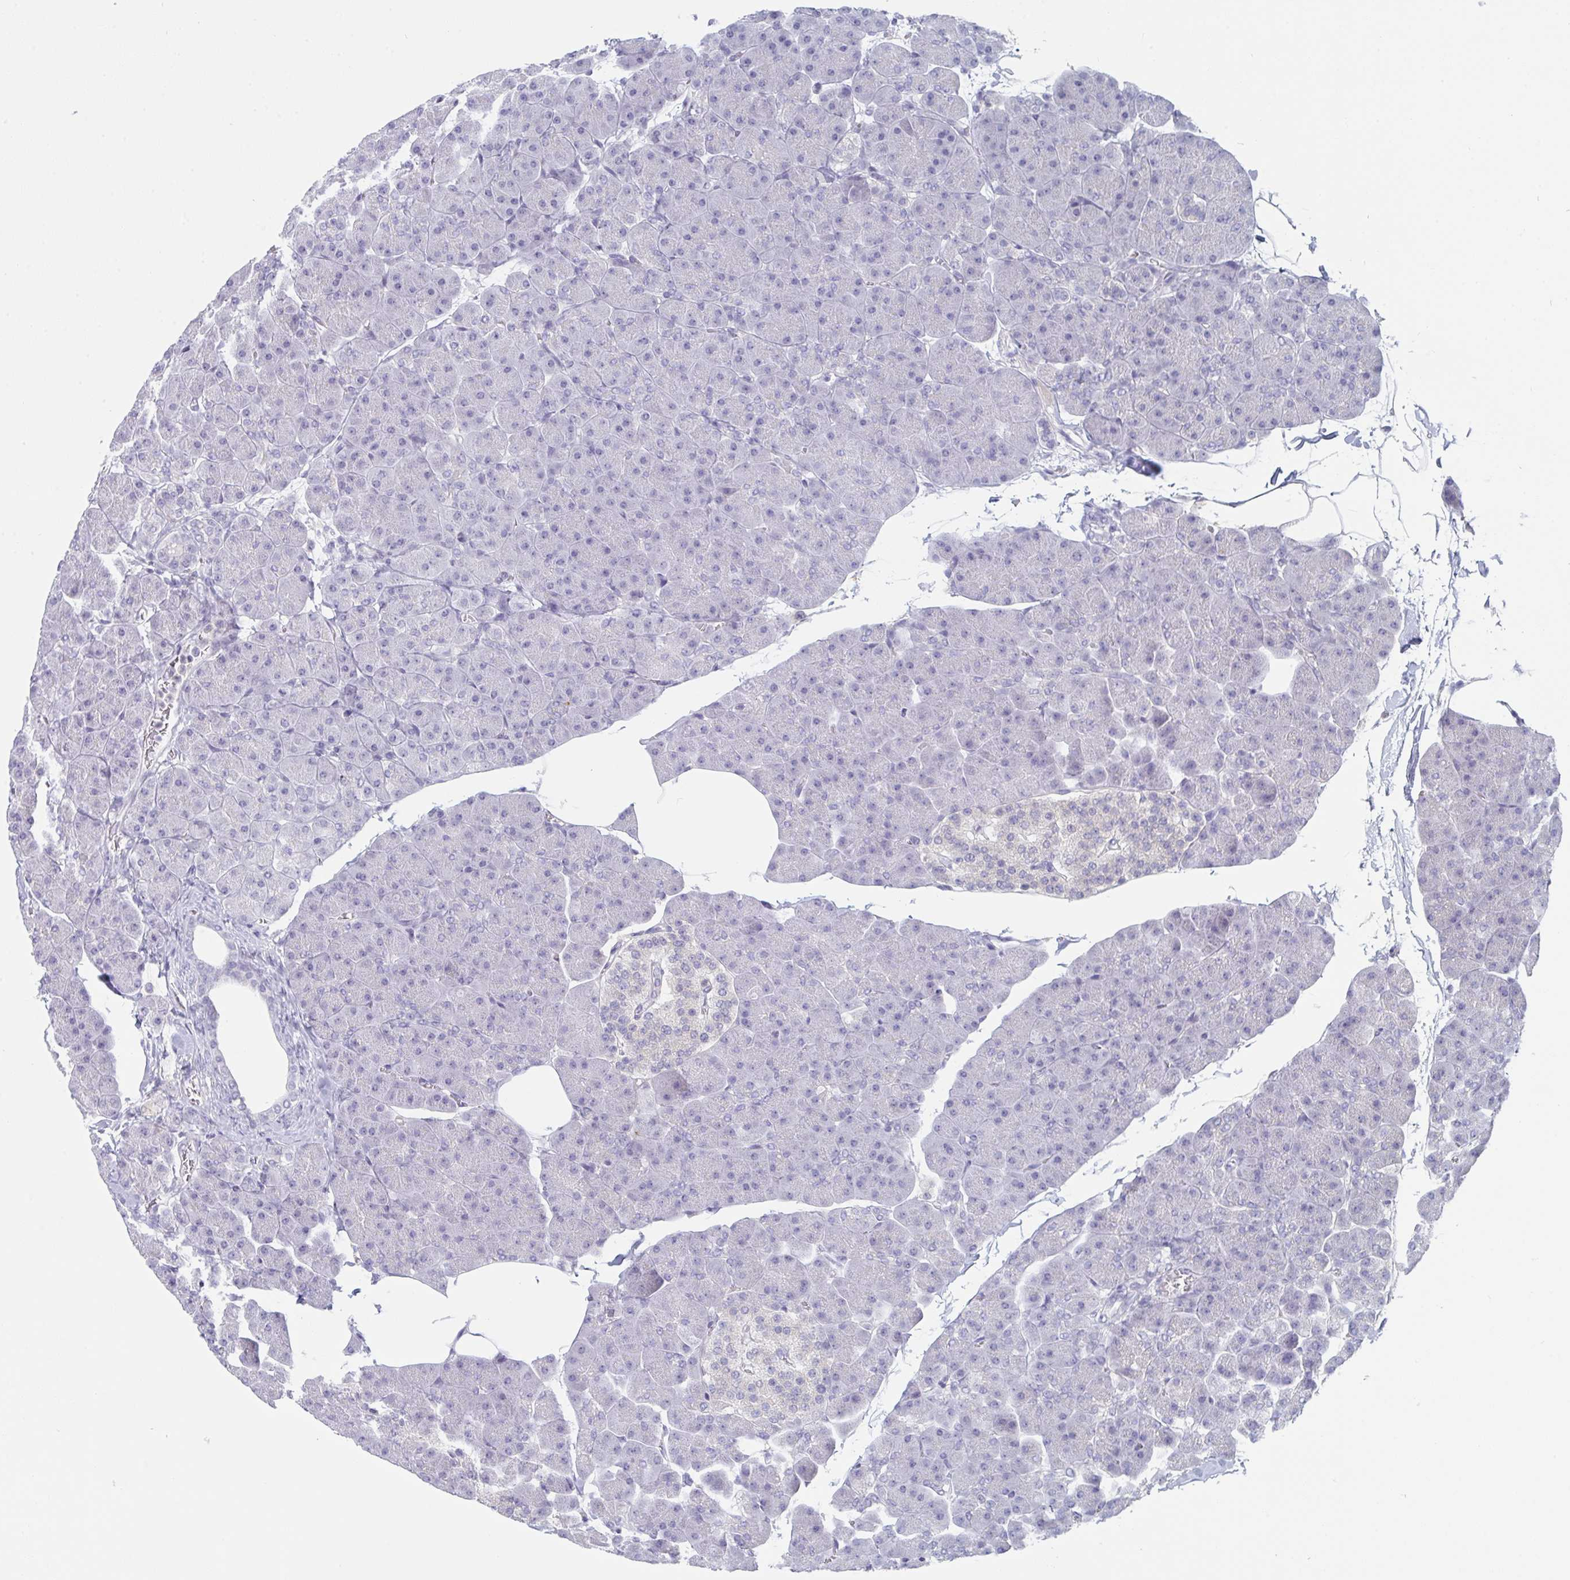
{"staining": {"intensity": "negative", "quantity": "none", "location": "none"}, "tissue": "pancreas", "cell_type": "Exocrine glandular cells", "image_type": "normal", "snomed": [{"axis": "morphology", "description": "Normal tissue, NOS"}, {"axis": "topography", "description": "Pancreas"}], "caption": "The image shows no significant positivity in exocrine glandular cells of pancreas.", "gene": "PTPRD", "patient": {"sex": "male", "age": 35}}